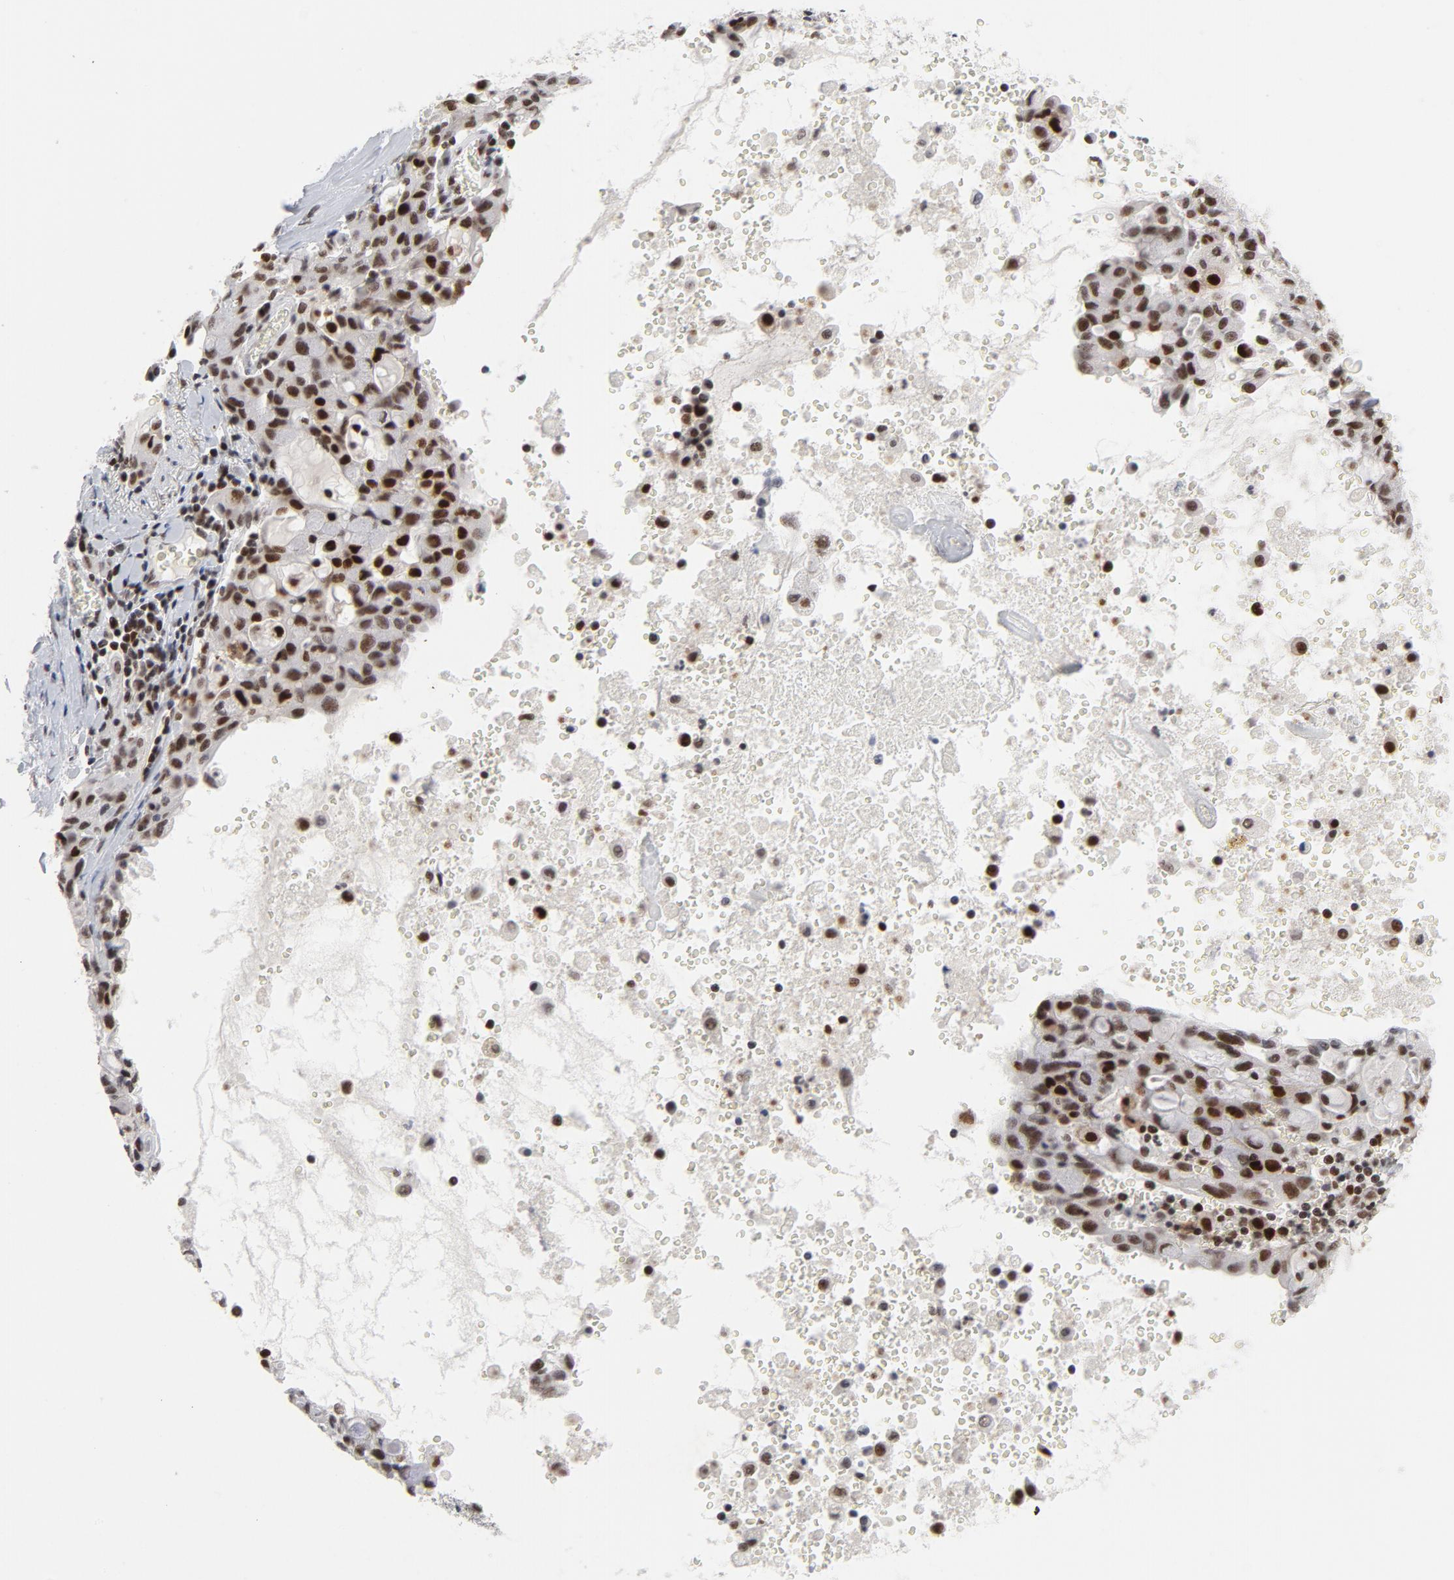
{"staining": {"intensity": "strong", "quantity": ">75%", "location": "nuclear"}, "tissue": "lung cancer", "cell_type": "Tumor cells", "image_type": "cancer", "snomed": [{"axis": "morphology", "description": "Adenocarcinoma, NOS"}, {"axis": "topography", "description": "Lung"}], "caption": "Immunohistochemistry (DAB (3,3'-diaminobenzidine)) staining of lung cancer (adenocarcinoma) shows strong nuclear protein staining in approximately >75% of tumor cells. (Stains: DAB (3,3'-diaminobenzidine) in brown, nuclei in blue, Microscopy: brightfield microscopy at high magnification).", "gene": "RFC4", "patient": {"sex": "female", "age": 44}}